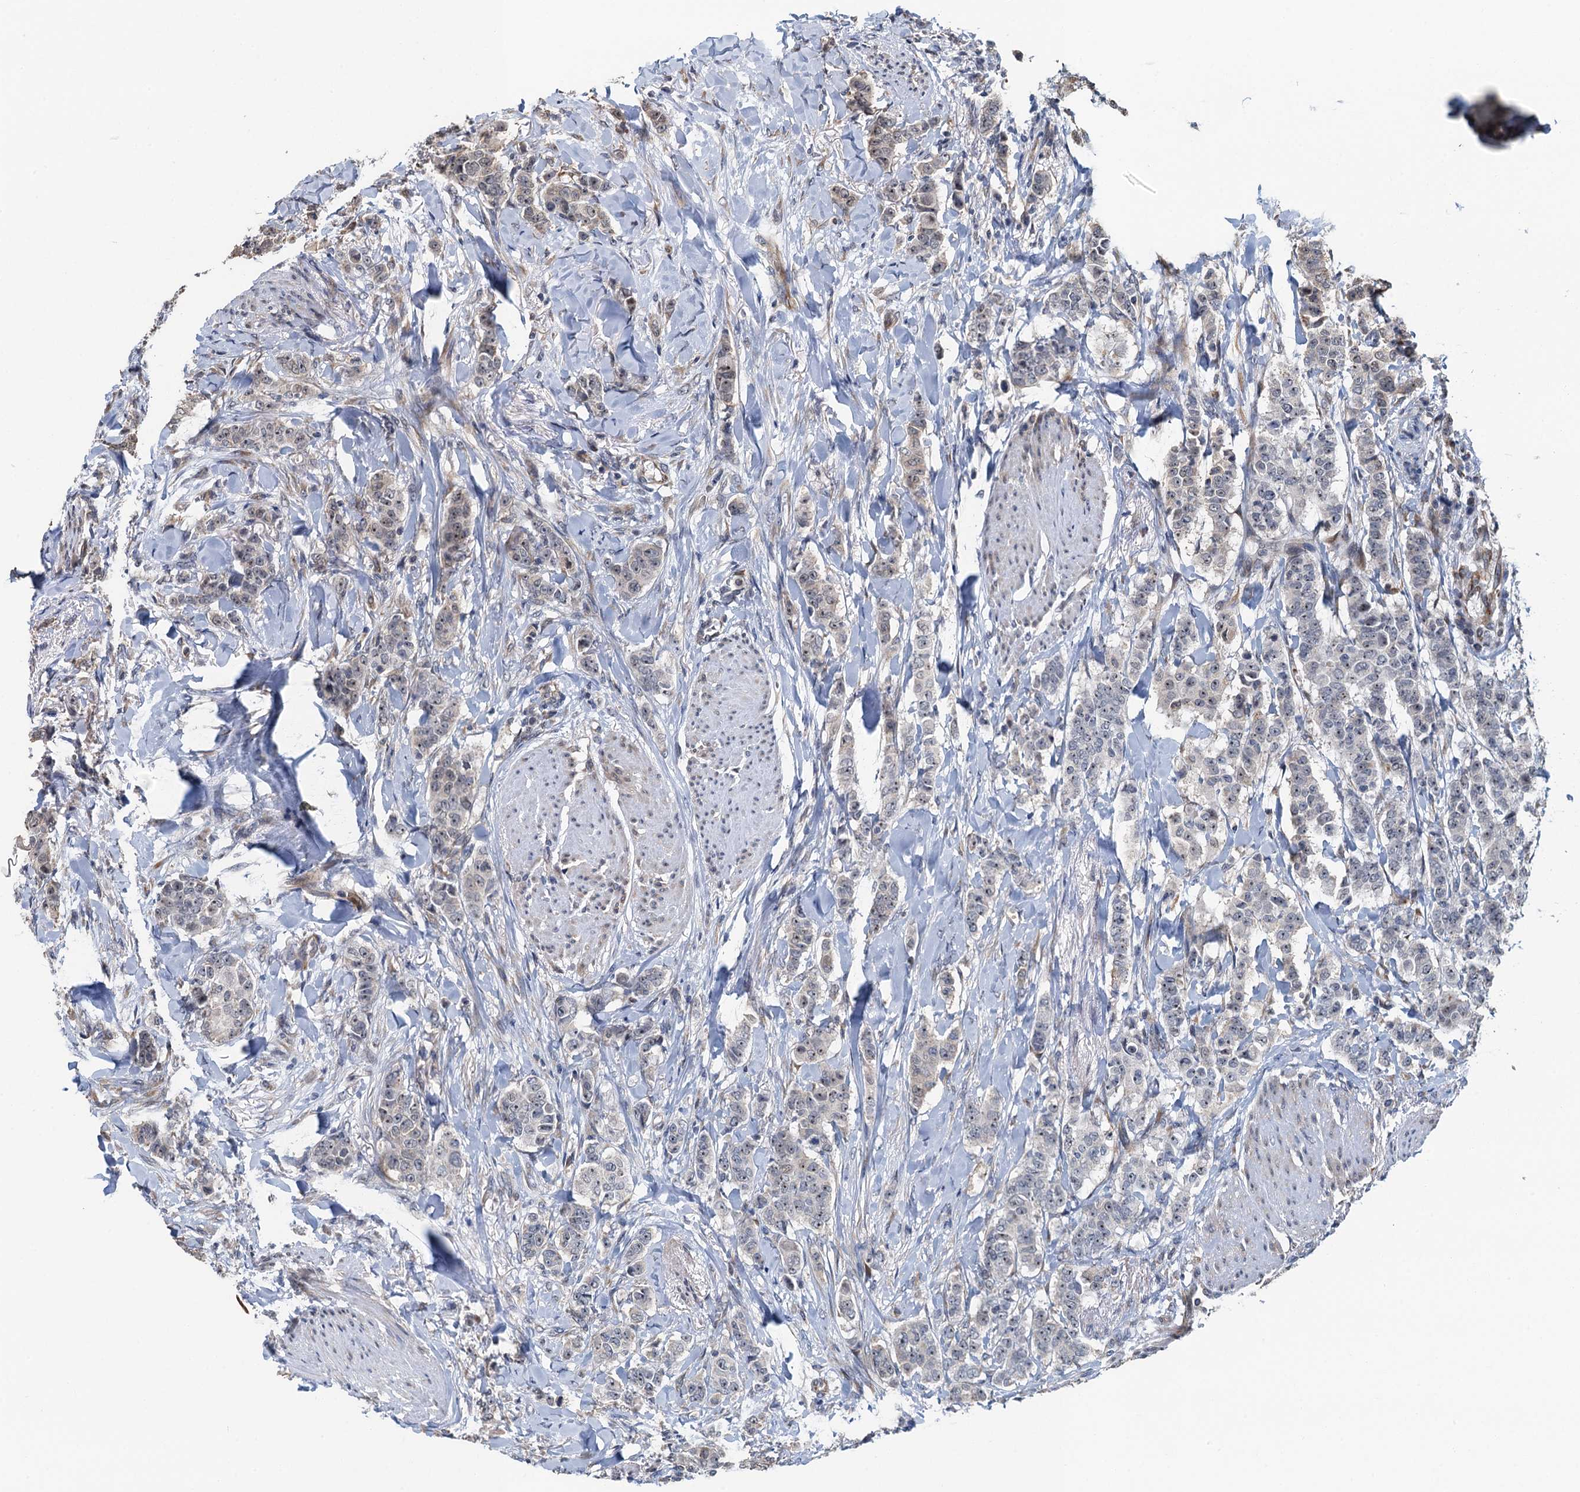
{"staining": {"intensity": "negative", "quantity": "none", "location": "none"}, "tissue": "breast cancer", "cell_type": "Tumor cells", "image_type": "cancer", "snomed": [{"axis": "morphology", "description": "Duct carcinoma"}, {"axis": "topography", "description": "Breast"}], "caption": "Immunohistochemistry micrograph of neoplastic tissue: human breast cancer stained with DAB (3,3'-diaminobenzidine) displays no significant protein positivity in tumor cells.", "gene": "WHAMM", "patient": {"sex": "female", "age": 40}}